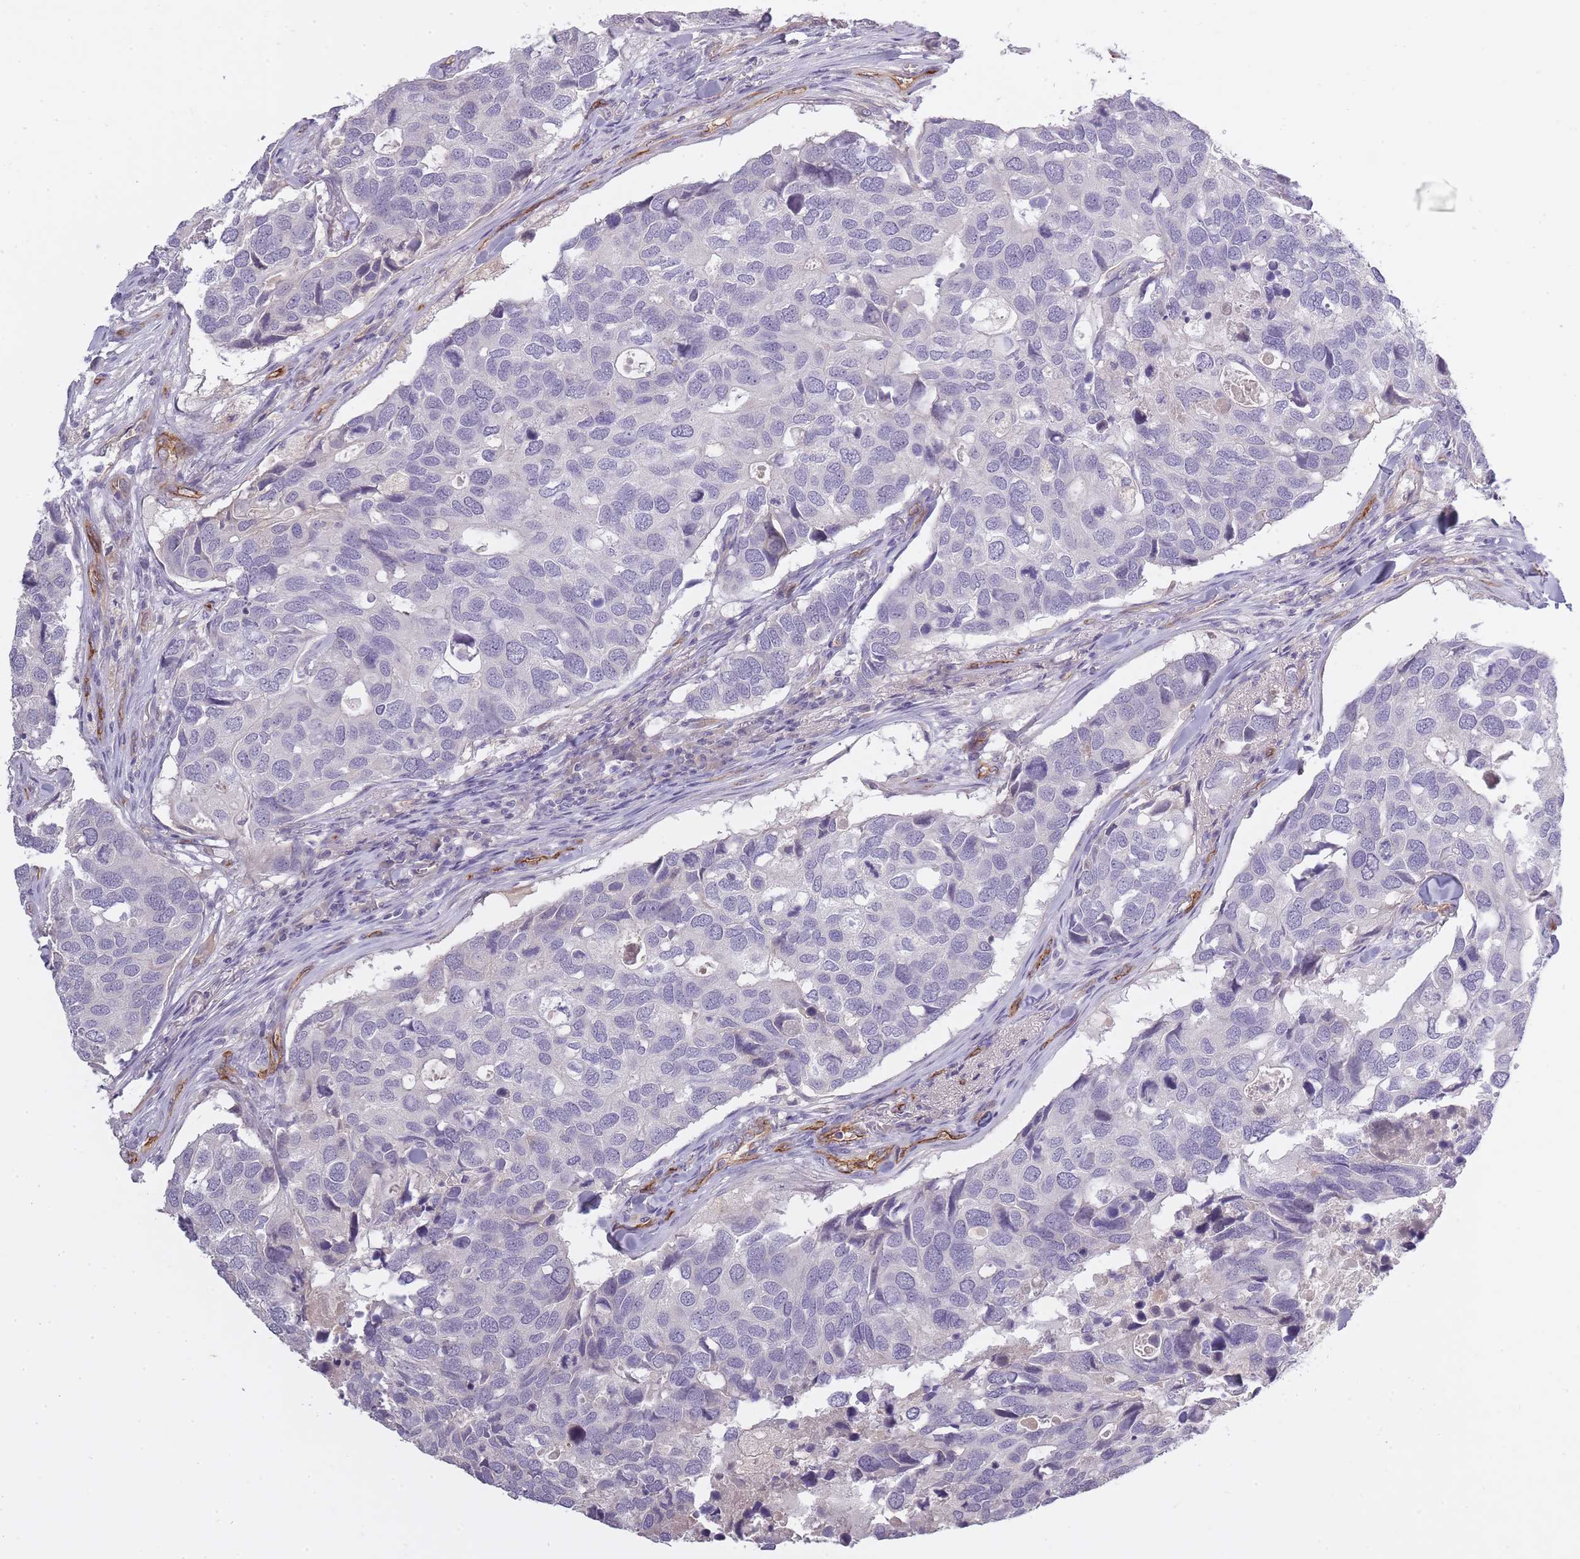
{"staining": {"intensity": "negative", "quantity": "none", "location": "none"}, "tissue": "breast cancer", "cell_type": "Tumor cells", "image_type": "cancer", "snomed": [{"axis": "morphology", "description": "Duct carcinoma"}, {"axis": "topography", "description": "Breast"}], "caption": "This is a image of IHC staining of infiltrating ductal carcinoma (breast), which shows no staining in tumor cells.", "gene": "SLC8A2", "patient": {"sex": "female", "age": 83}}